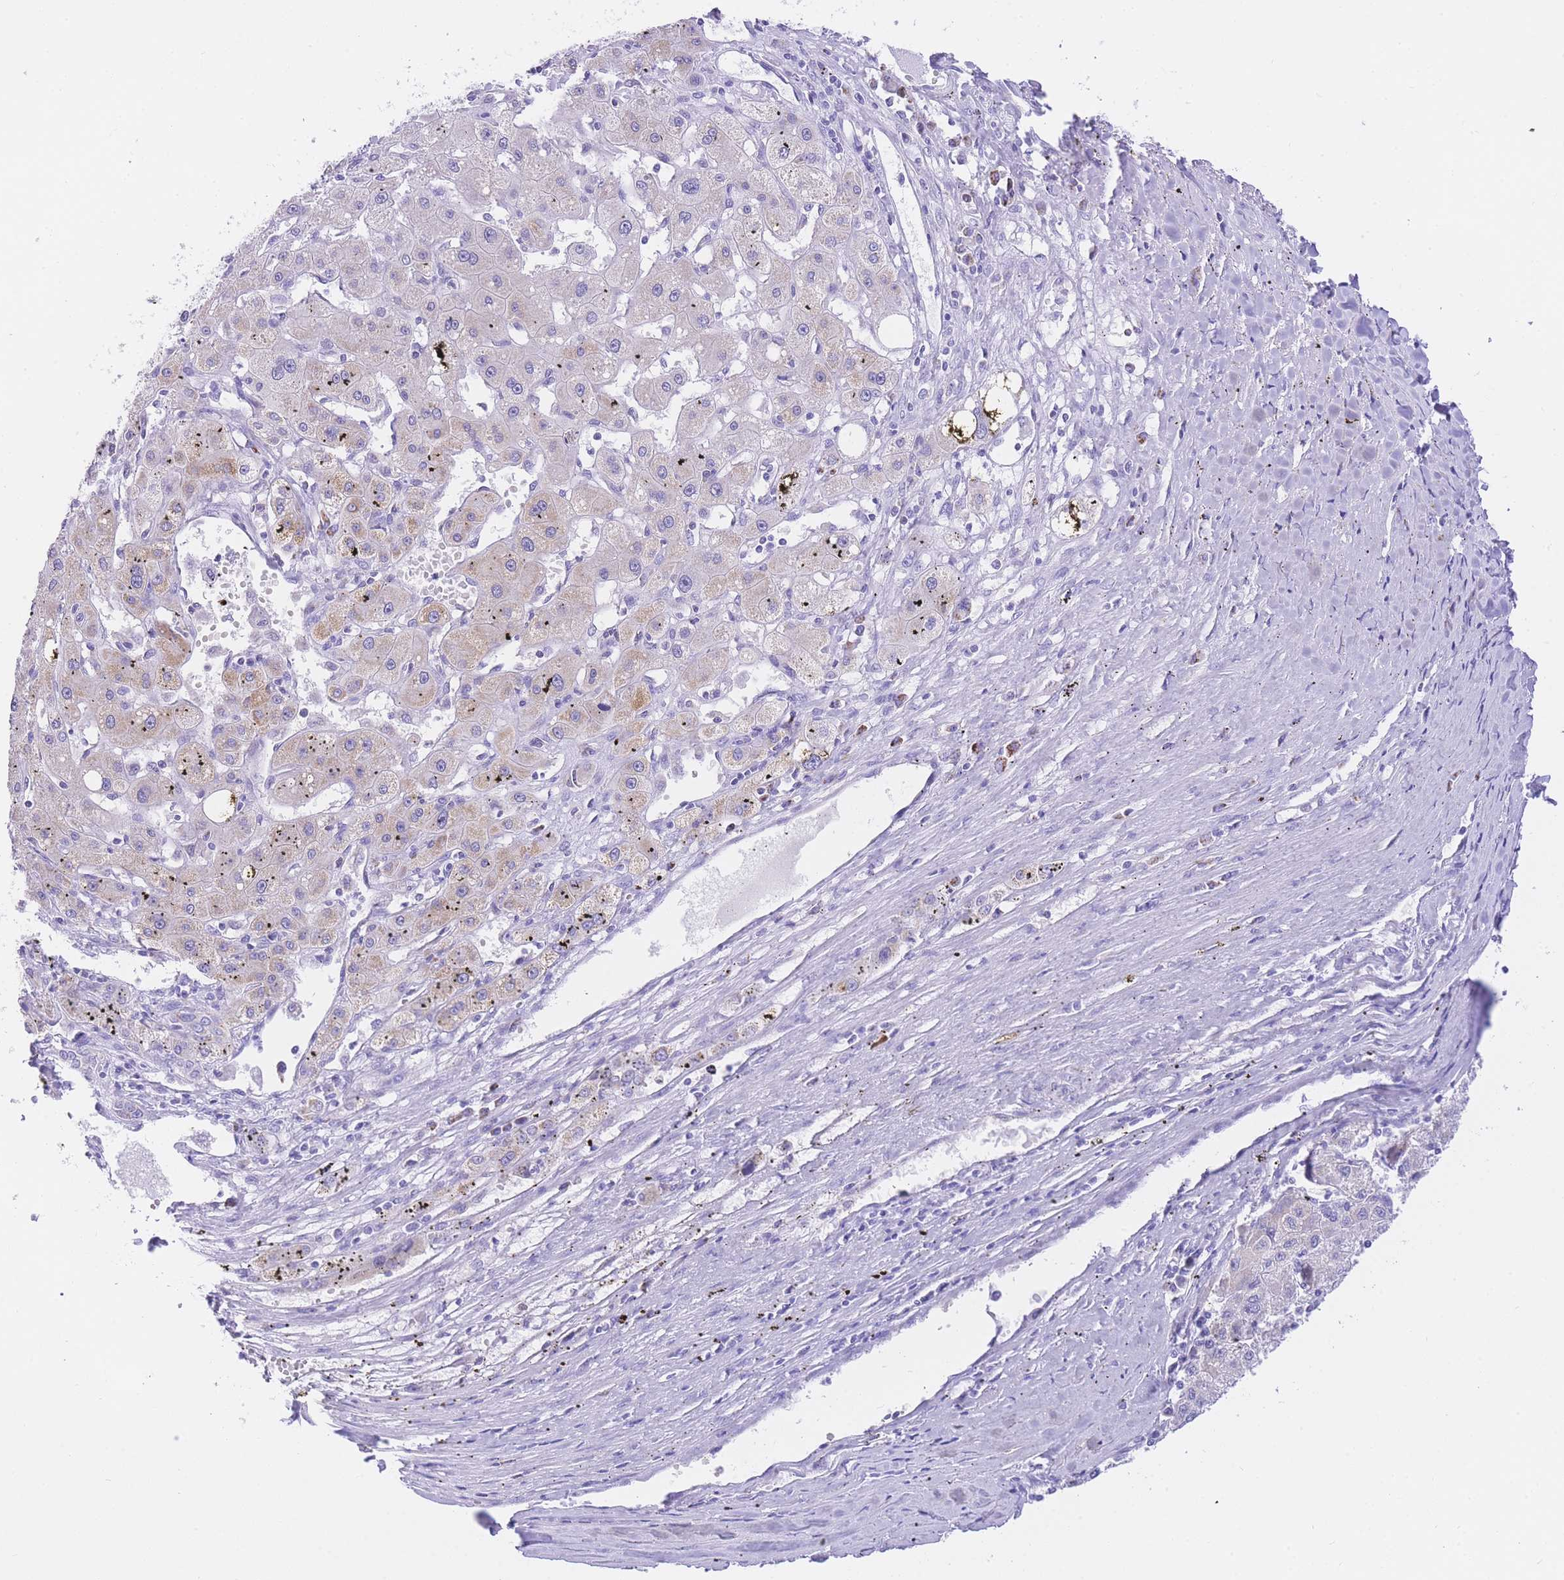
{"staining": {"intensity": "weak", "quantity": "<25%", "location": "cytoplasmic/membranous"}, "tissue": "liver cancer", "cell_type": "Tumor cells", "image_type": "cancer", "snomed": [{"axis": "morphology", "description": "Carcinoma, Hepatocellular, NOS"}, {"axis": "topography", "description": "Liver"}], "caption": "DAB immunohistochemical staining of human liver cancer exhibits no significant staining in tumor cells.", "gene": "NKD2", "patient": {"sex": "male", "age": 72}}